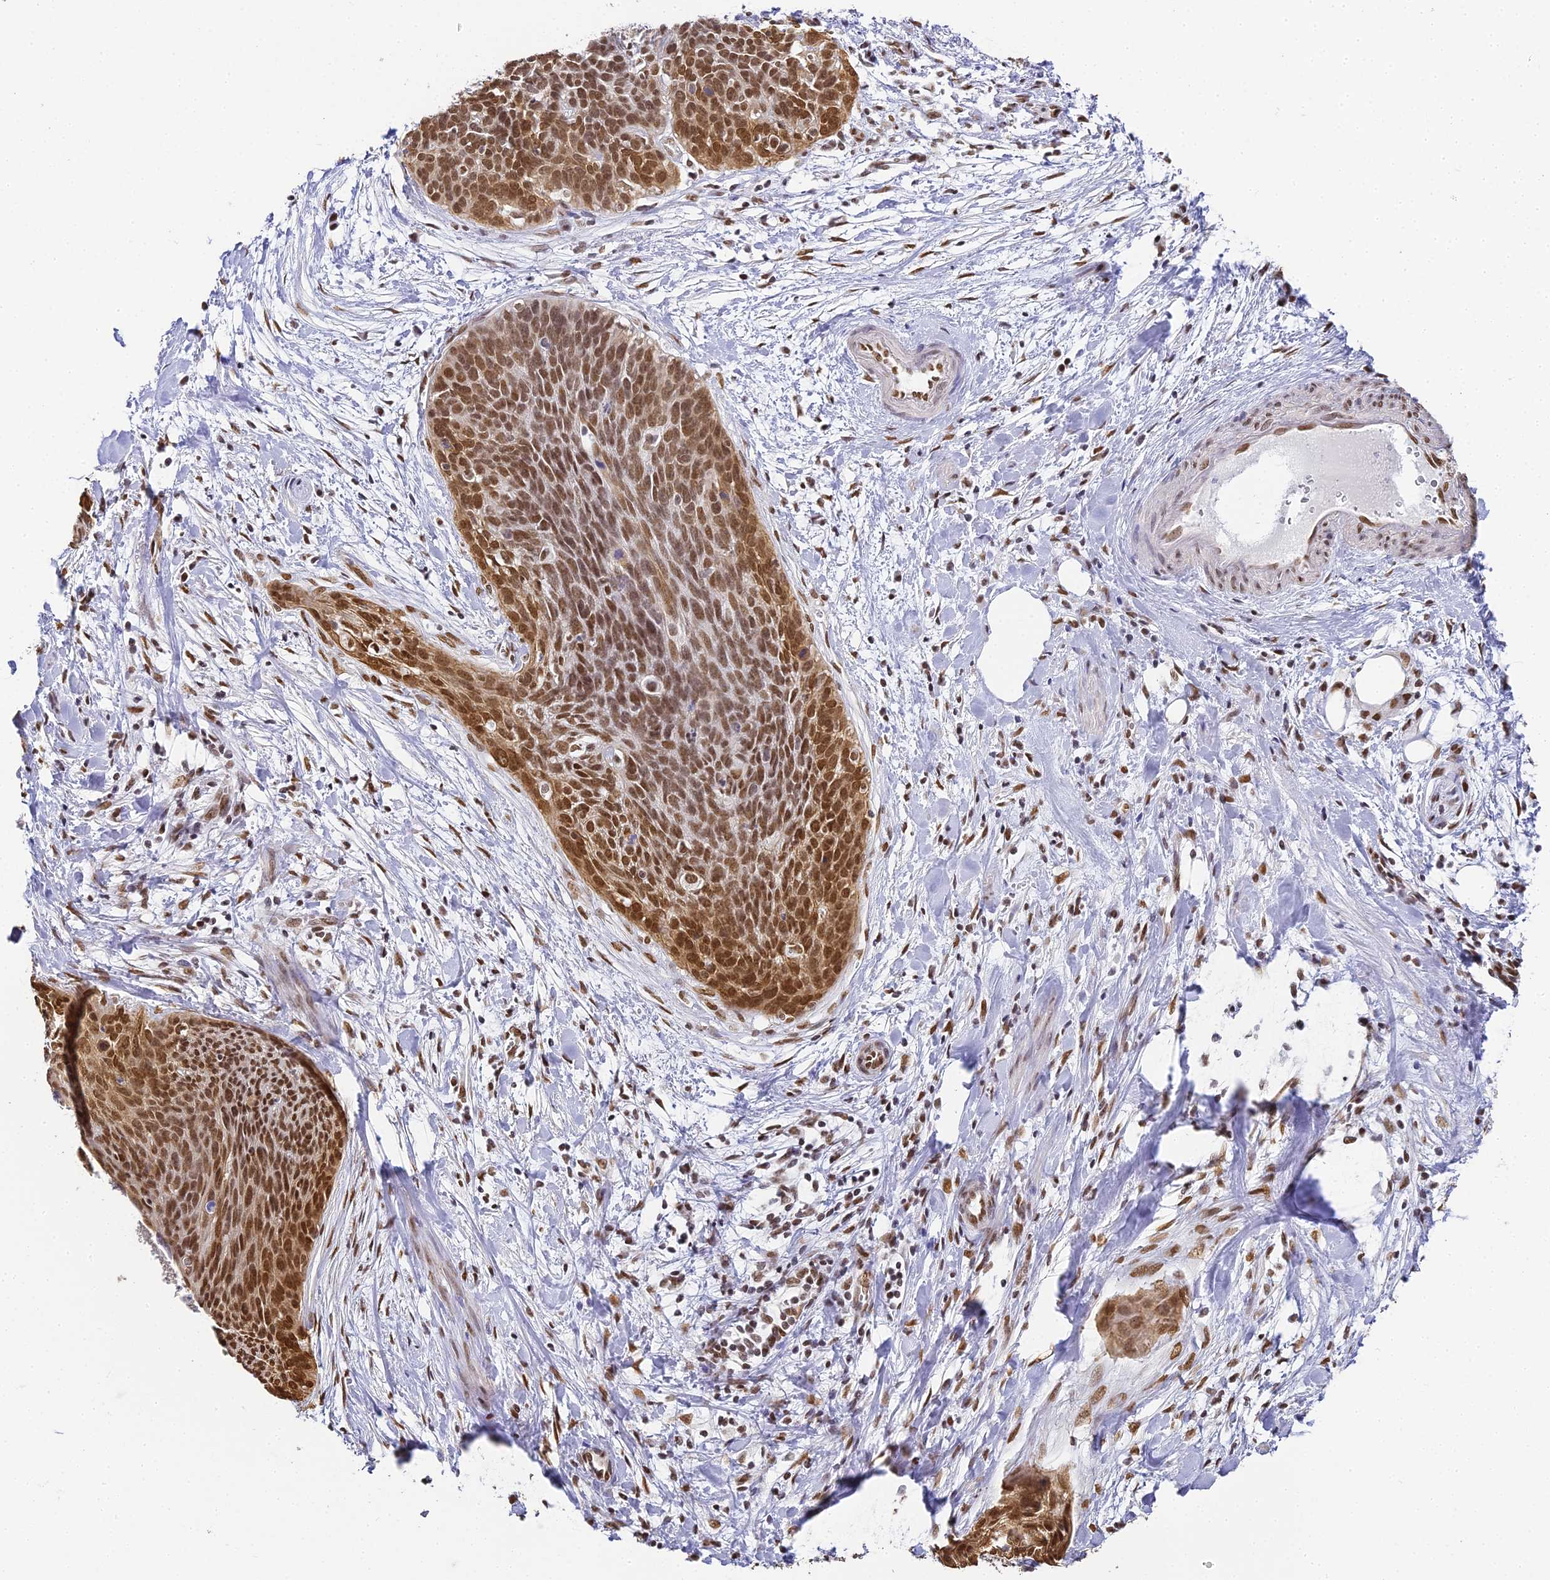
{"staining": {"intensity": "strong", "quantity": ">75%", "location": "nuclear"}, "tissue": "cervical cancer", "cell_type": "Tumor cells", "image_type": "cancer", "snomed": [{"axis": "morphology", "description": "Squamous cell carcinoma, NOS"}, {"axis": "topography", "description": "Cervix"}], "caption": "Human cervical cancer (squamous cell carcinoma) stained for a protein (brown) demonstrates strong nuclear positive staining in approximately >75% of tumor cells.", "gene": "HNRNPA1", "patient": {"sex": "female", "age": 55}}